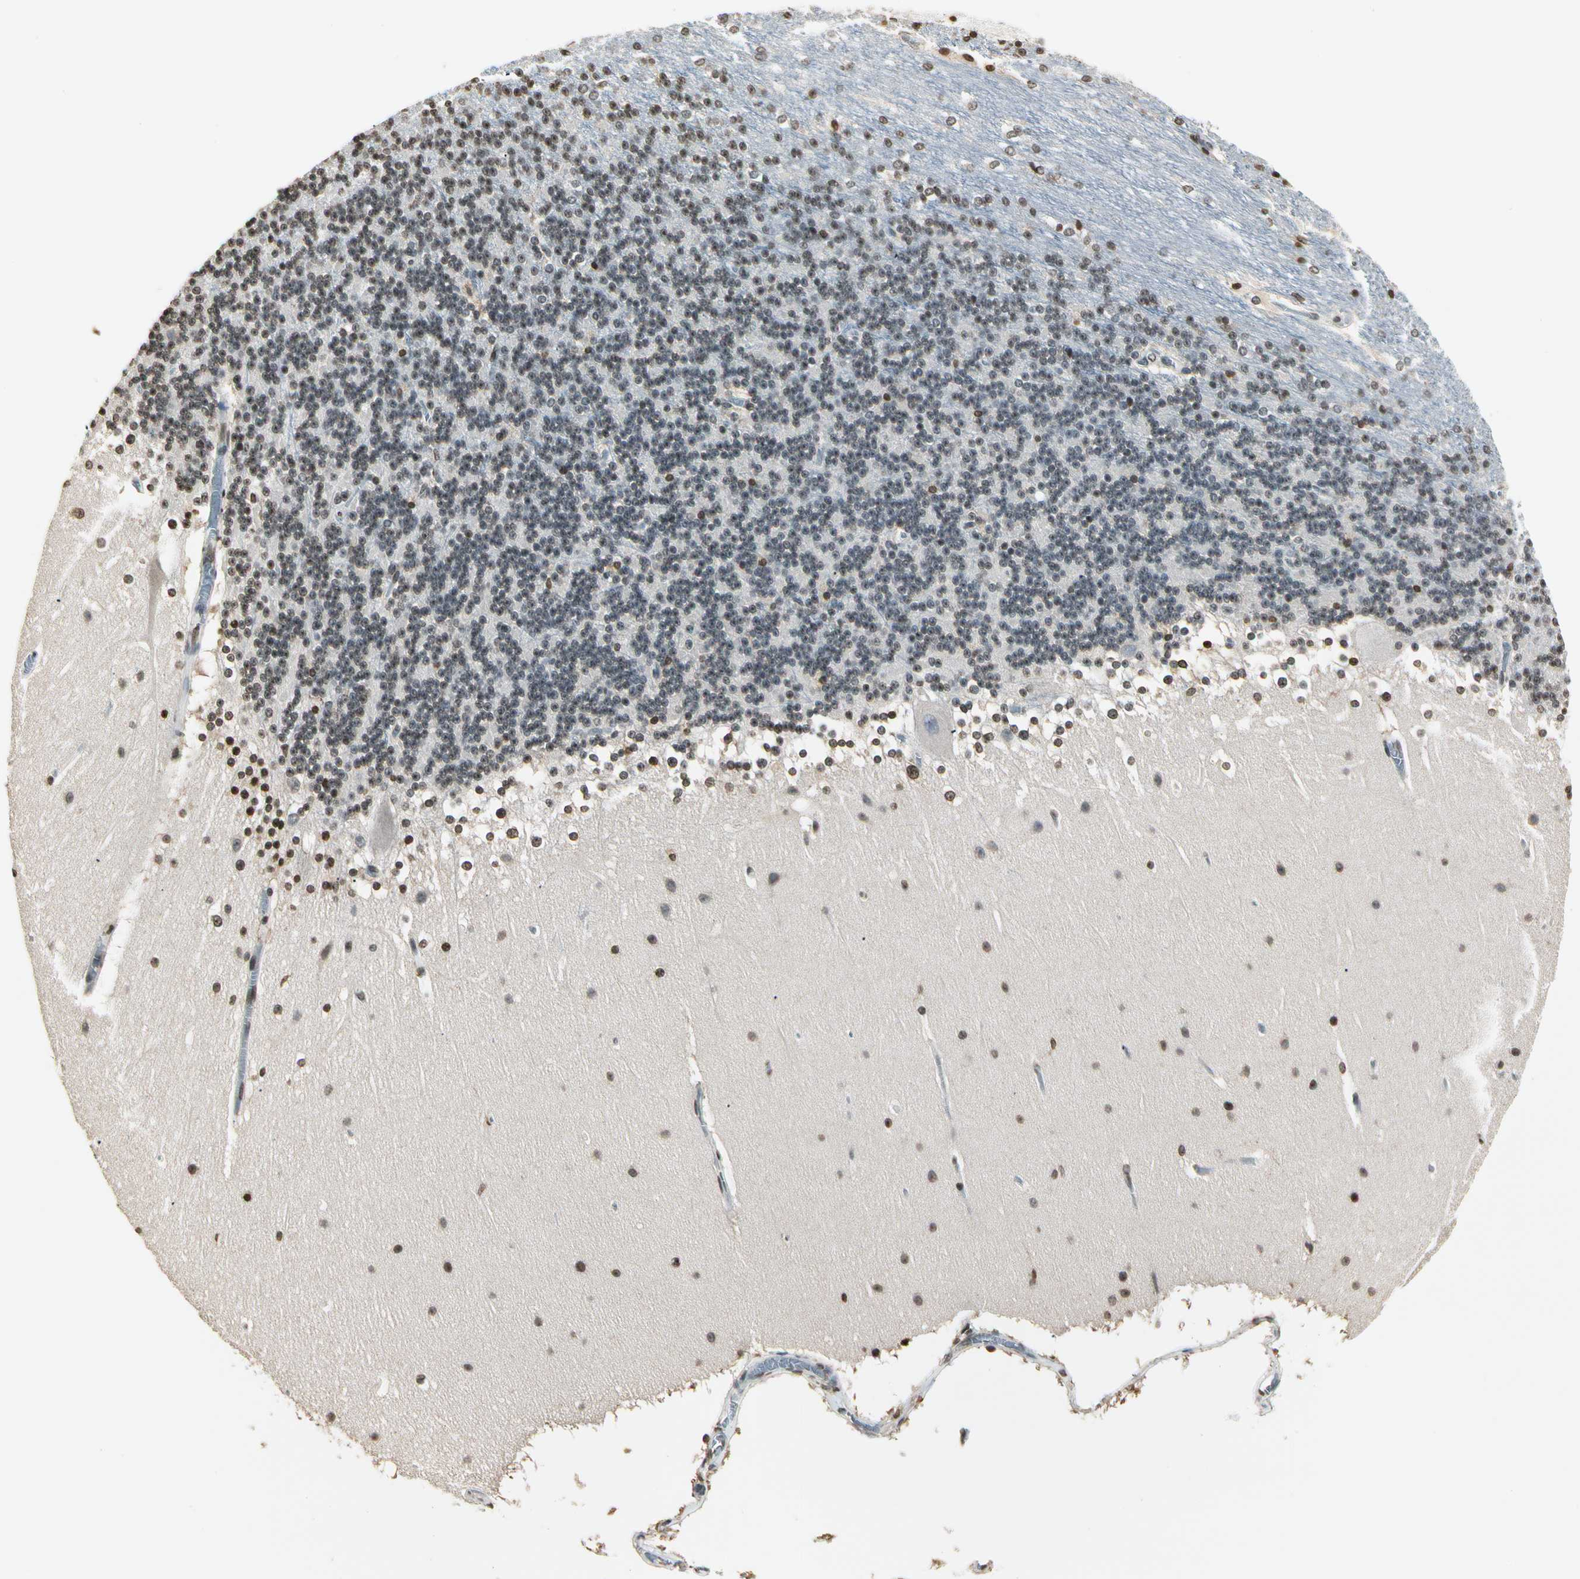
{"staining": {"intensity": "moderate", "quantity": "25%-75%", "location": "nuclear"}, "tissue": "cerebellum", "cell_type": "Cells in granular layer", "image_type": "normal", "snomed": [{"axis": "morphology", "description": "Normal tissue, NOS"}, {"axis": "topography", "description": "Cerebellum"}], "caption": "Moderate nuclear positivity is seen in about 25%-75% of cells in granular layer in benign cerebellum. The staining was performed using DAB, with brown indicating positive protein expression. Nuclei are stained blue with hematoxylin.", "gene": "FER", "patient": {"sex": "female", "age": 19}}